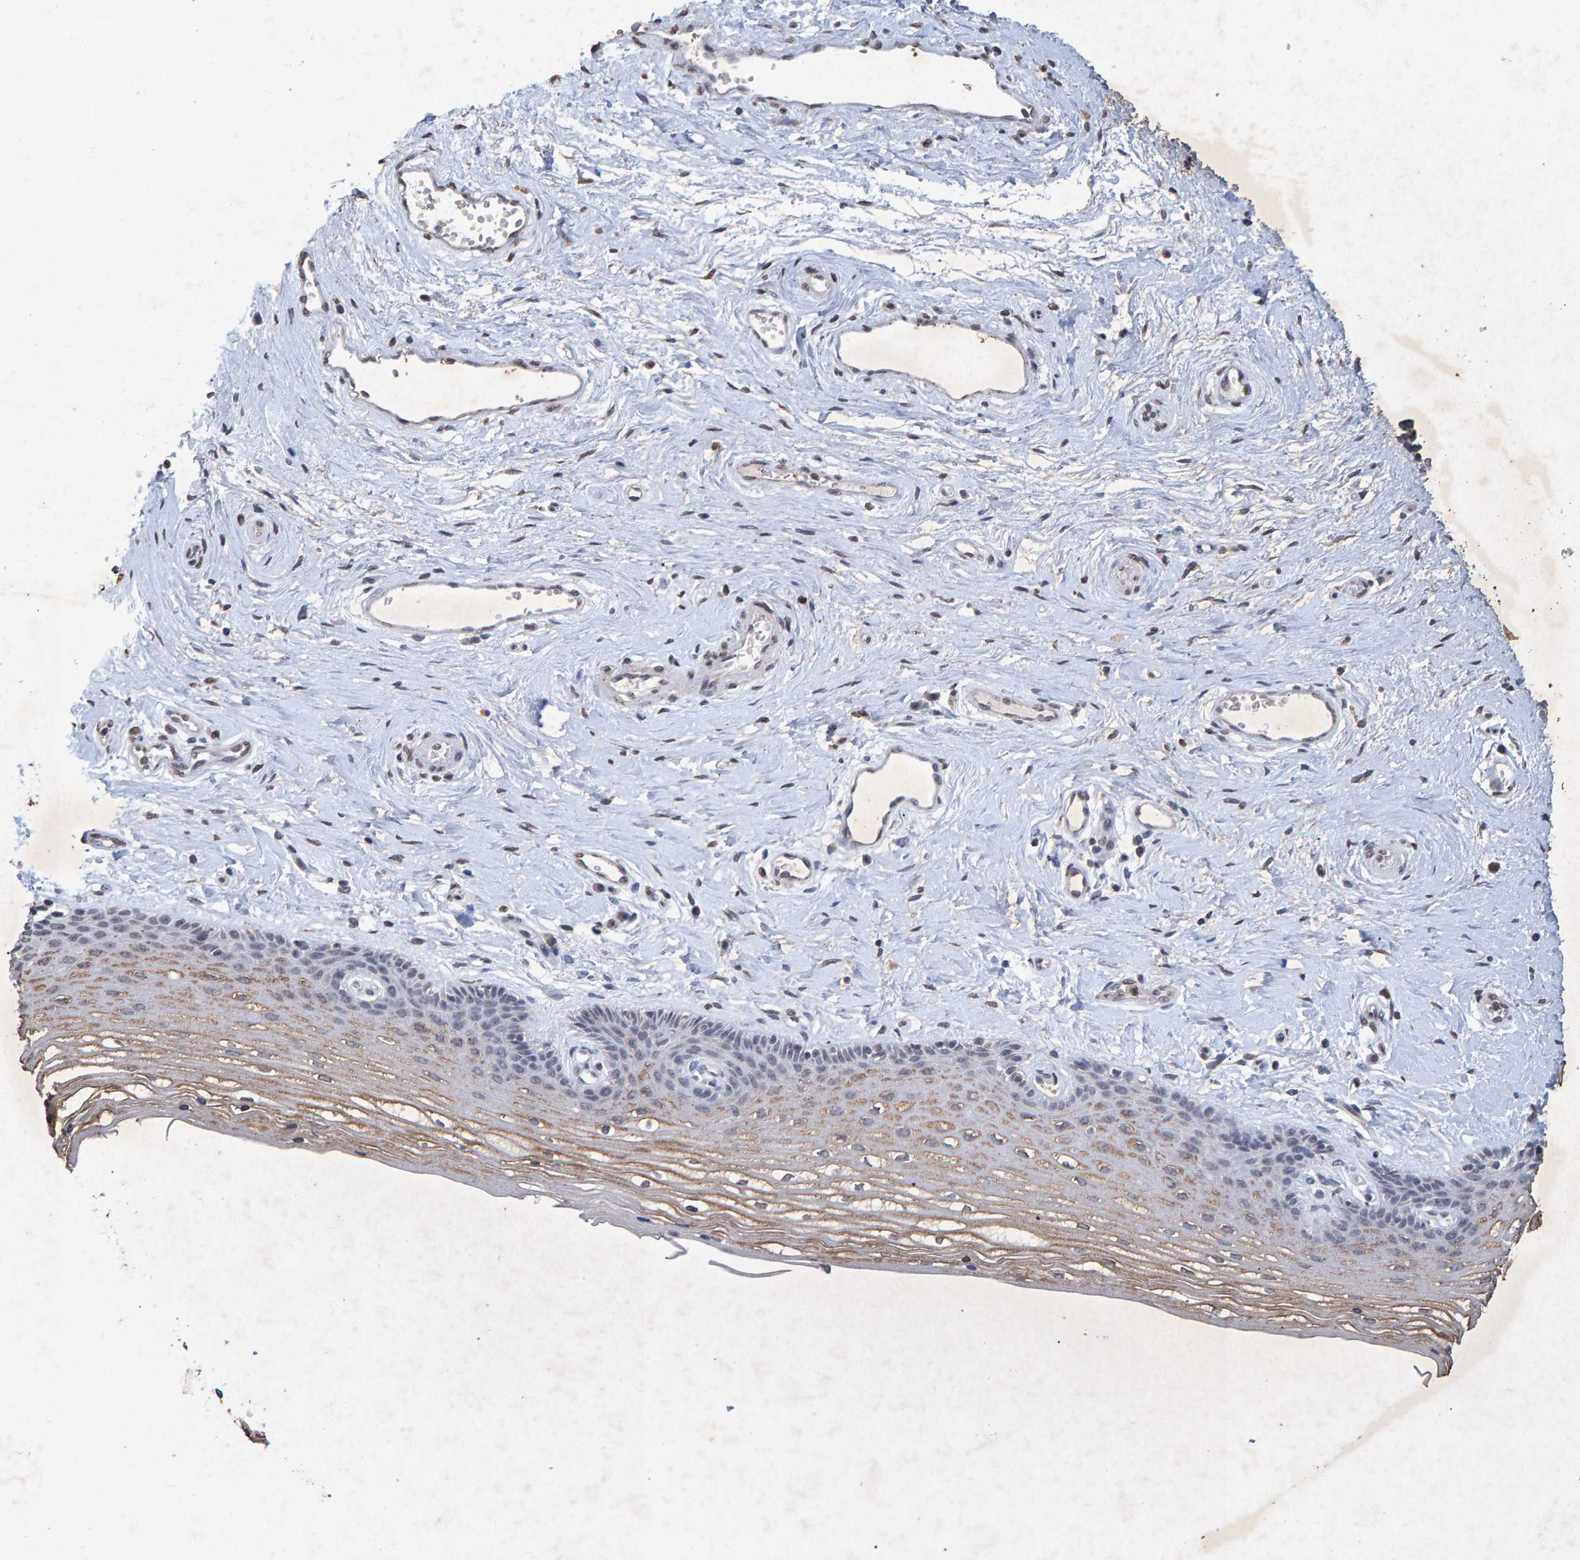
{"staining": {"intensity": "strong", "quantity": "25%-75%", "location": "cytoplasmic/membranous"}, "tissue": "vagina", "cell_type": "Squamous epithelial cells", "image_type": "normal", "snomed": [{"axis": "morphology", "description": "Normal tissue, NOS"}, {"axis": "topography", "description": "Vagina"}], "caption": "High-magnification brightfield microscopy of unremarkable vagina stained with DAB (brown) and counterstained with hematoxylin (blue). squamous epithelial cells exhibit strong cytoplasmic/membranous staining is present in approximately25%-75% of cells. (IHC, brightfield microscopy, high magnification).", "gene": "GALC", "patient": {"sex": "female", "age": 46}}